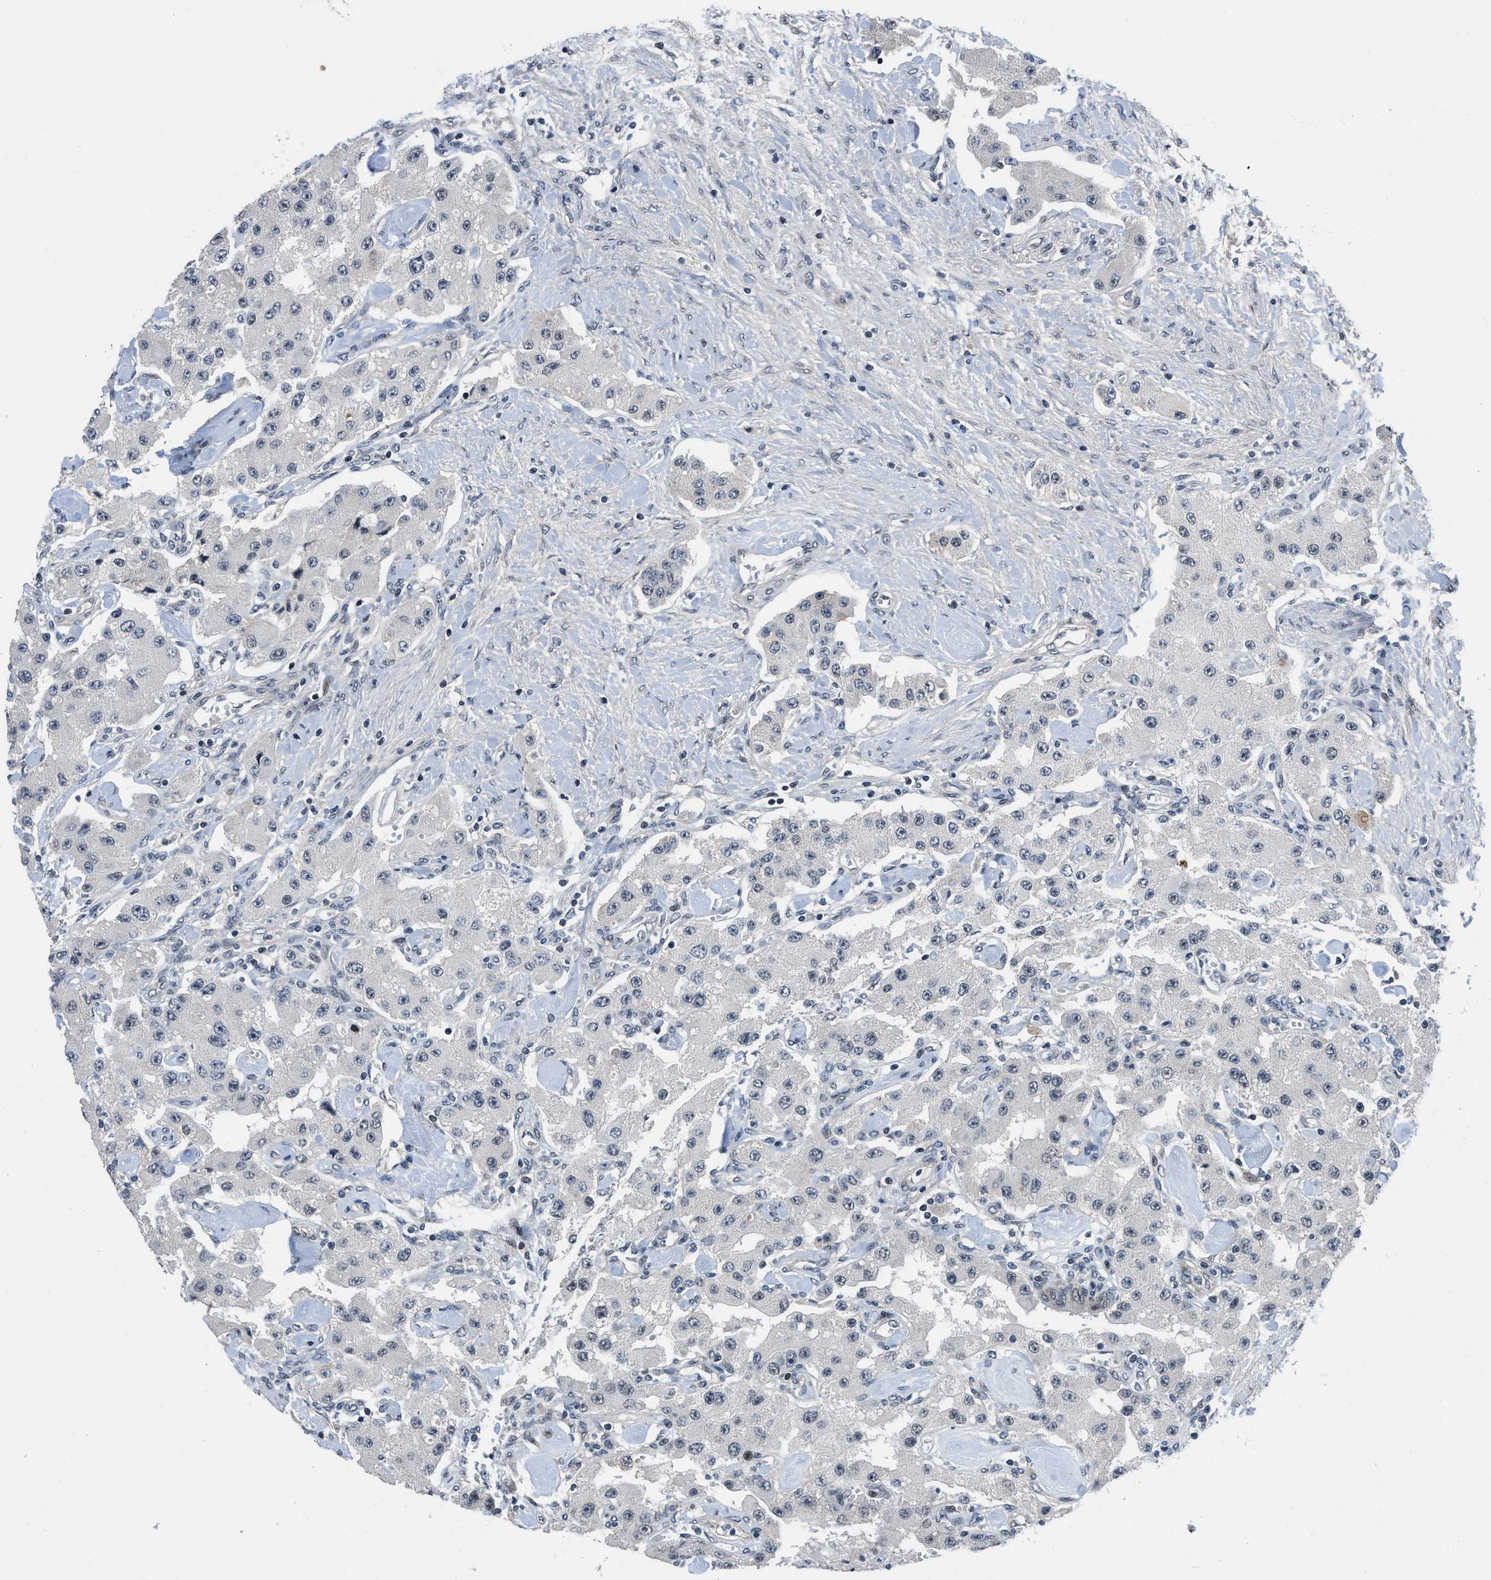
{"staining": {"intensity": "negative", "quantity": "none", "location": "none"}, "tissue": "carcinoid", "cell_type": "Tumor cells", "image_type": "cancer", "snomed": [{"axis": "morphology", "description": "Carcinoid, malignant, NOS"}, {"axis": "topography", "description": "Pancreas"}], "caption": "High power microscopy histopathology image of an immunohistochemistry image of carcinoid (malignant), revealing no significant positivity in tumor cells. Brightfield microscopy of immunohistochemistry (IHC) stained with DAB (brown) and hematoxylin (blue), captured at high magnification.", "gene": "SETD5", "patient": {"sex": "male", "age": 41}}